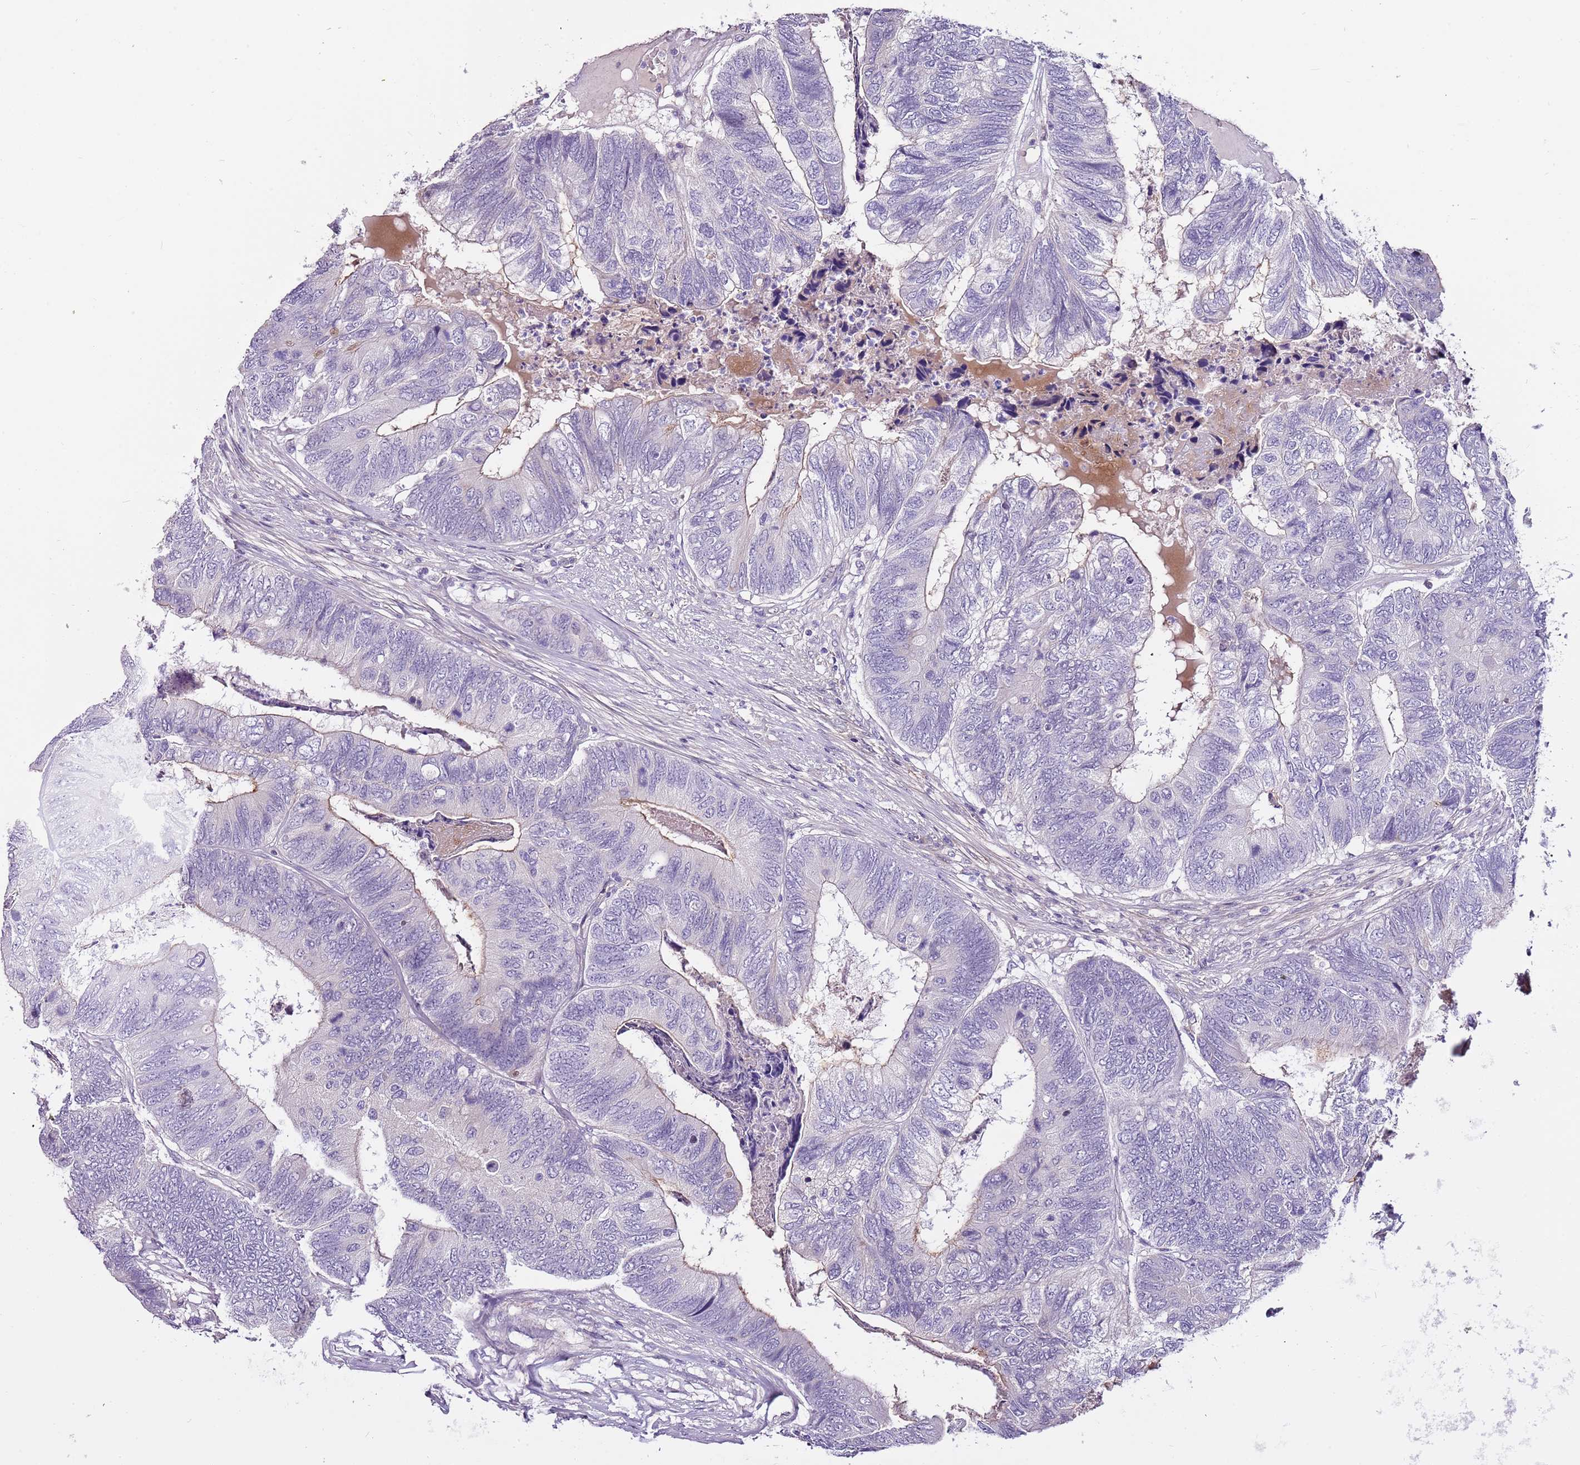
{"staining": {"intensity": "weak", "quantity": "<25%", "location": "cytoplasmic/membranous"}, "tissue": "colorectal cancer", "cell_type": "Tumor cells", "image_type": "cancer", "snomed": [{"axis": "morphology", "description": "Adenocarcinoma, NOS"}, {"axis": "topography", "description": "Colon"}], "caption": "Colorectal adenocarcinoma was stained to show a protein in brown. There is no significant expression in tumor cells.", "gene": "NKX2-3", "patient": {"sex": "female", "age": 67}}